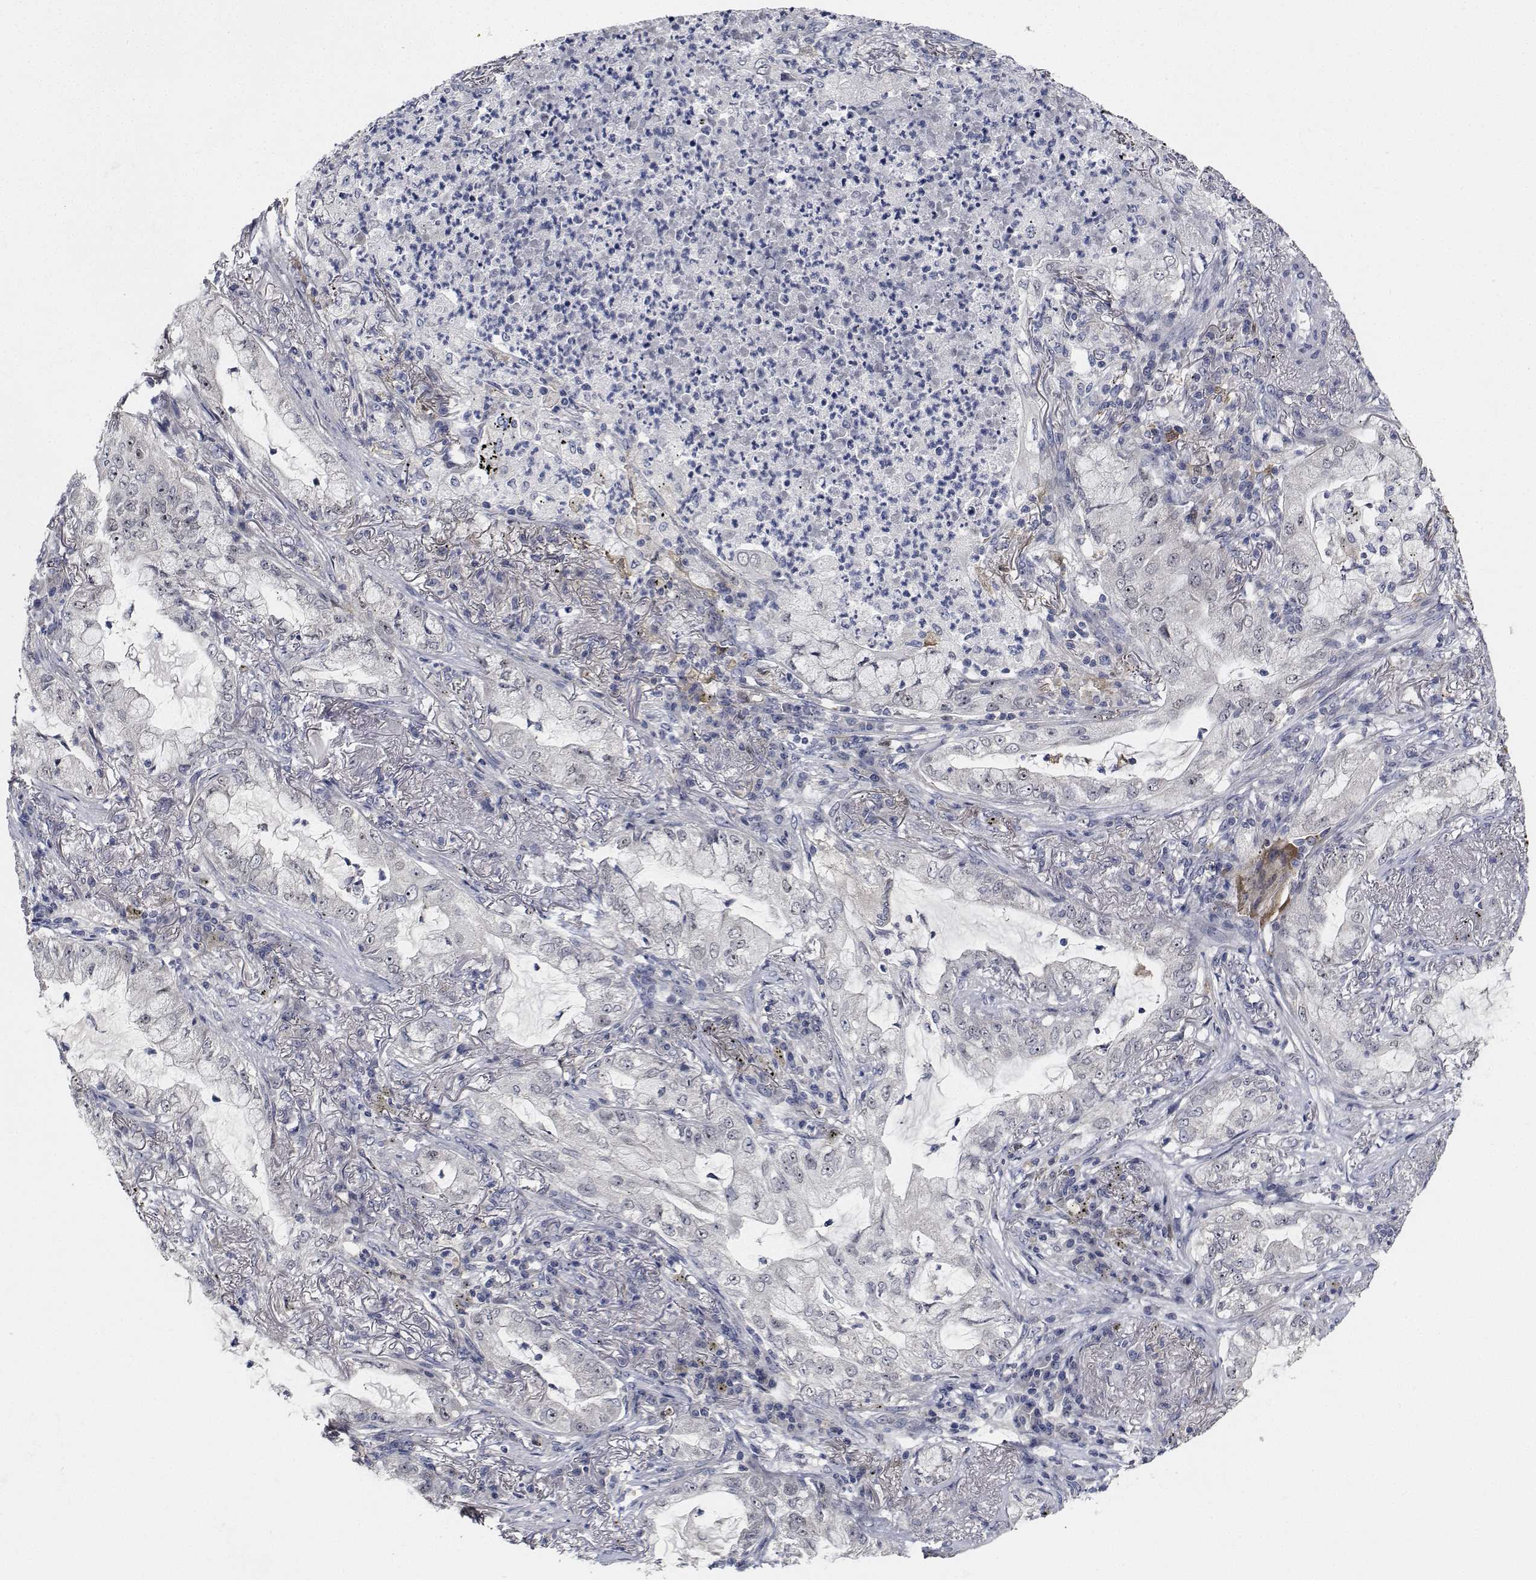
{"staining": {"intensity": "negative", "quantity": "none", "location": "none"}, "tissue": "lung cancer", "cell_type": "Tumor cells", "image_type": "cancer", "snomed": [{"axis": "morphology", "description": "Adenocarcinoma, NOS"}, {"axis": "topography", "description": "Lung"}], "caption": "A micrograph of lung cancer stained for a protein shows no brown staining in tumor cells.", "gene": "NVL", "patient": {"sex": "female", "age": 73}}